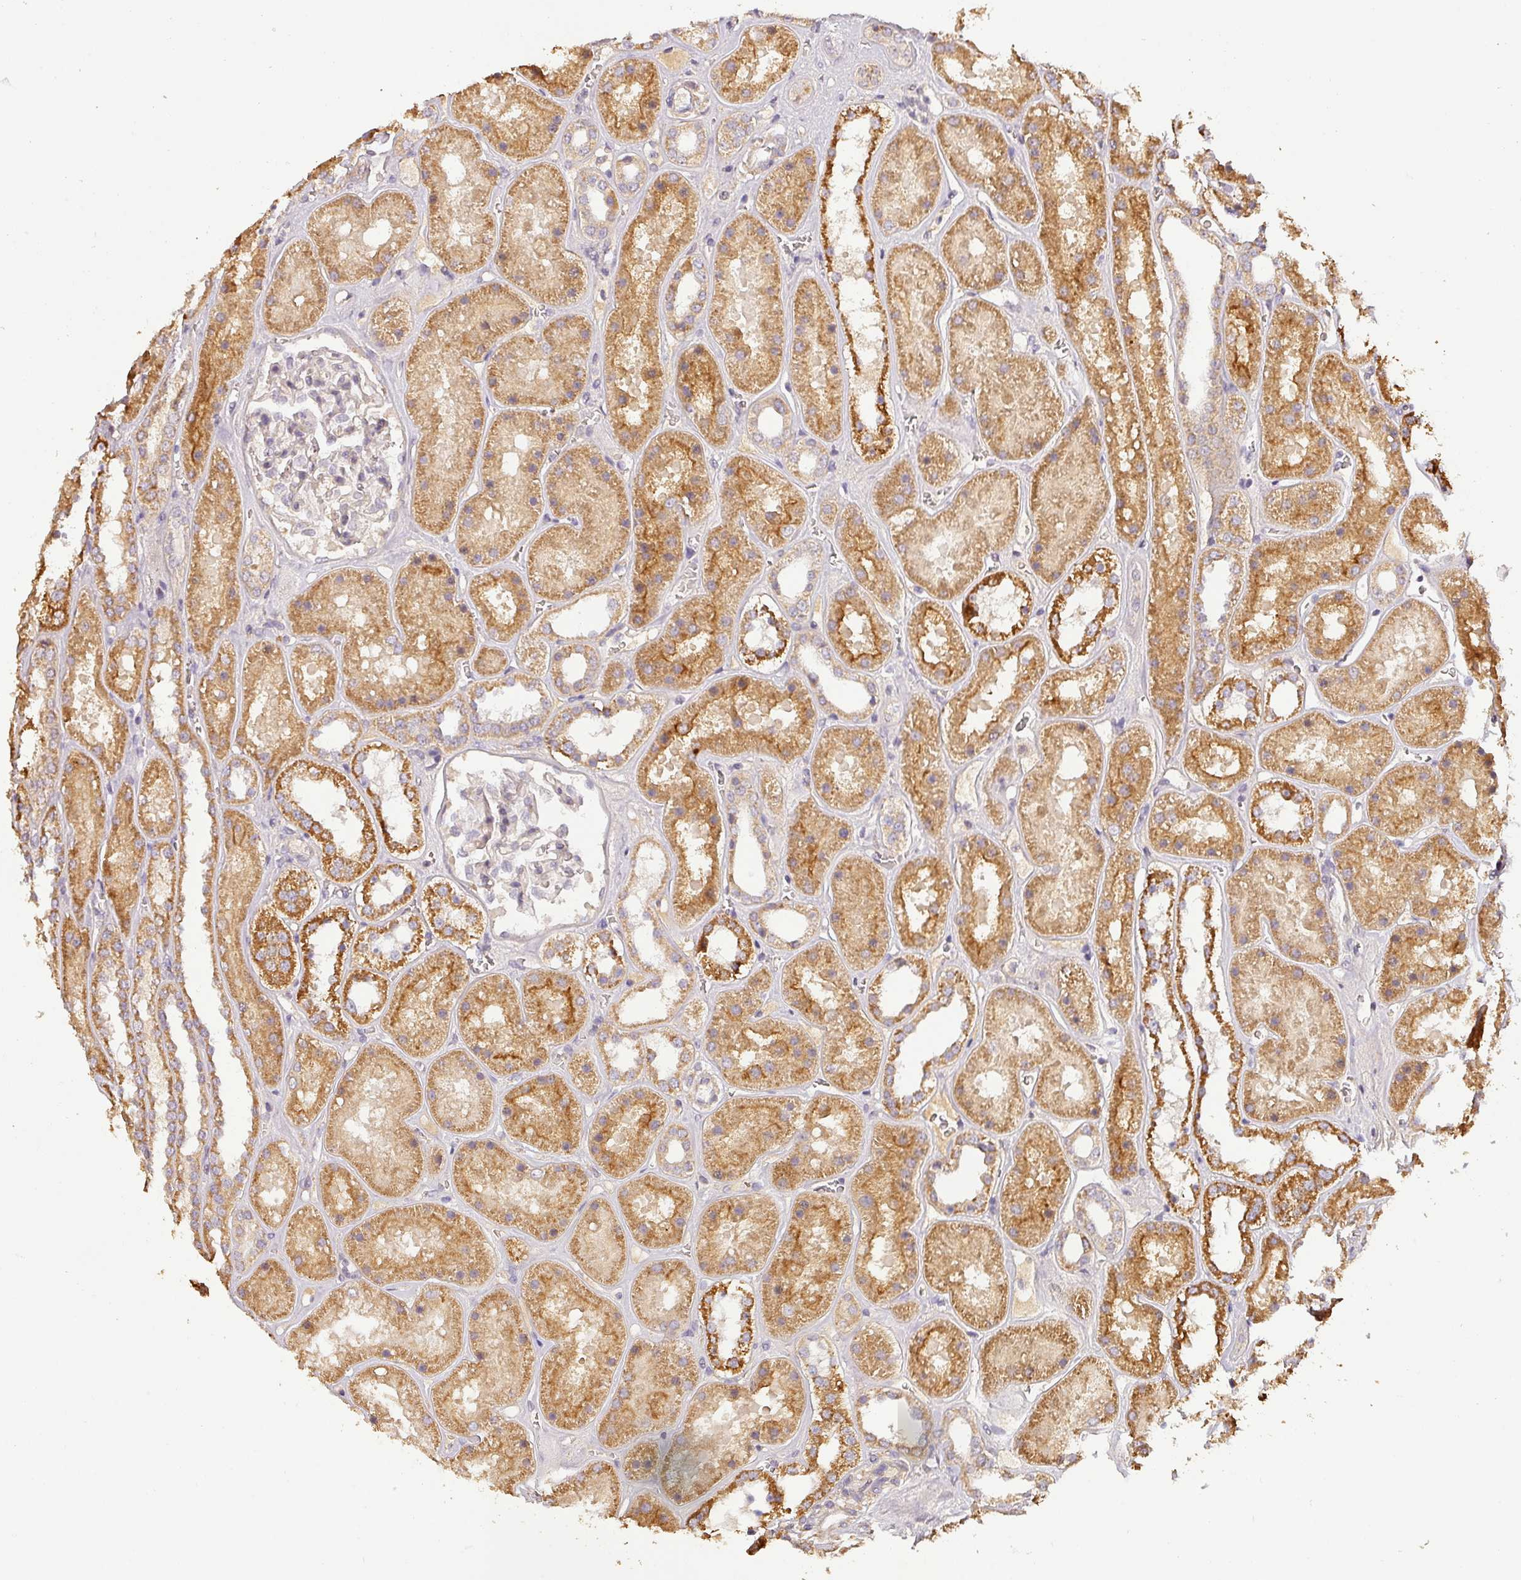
{"staining": {"intensity": "negative", "quantity": "none", "location": "none"}, "tissue": "kidney", "cell_type": "Cells in glomeruli", "image_type": "normal", "snomed": [{"axis": "morphology", "description": "Normal tissue, NOS"}, {"axis": "topography", "description": "Kidney"}], "caption": "The micrograph exhibits no staining of cells in glomeruli in benign kidney.", "gene": "BPIFB3", "patient": {"sex": "female", "age": 41}}